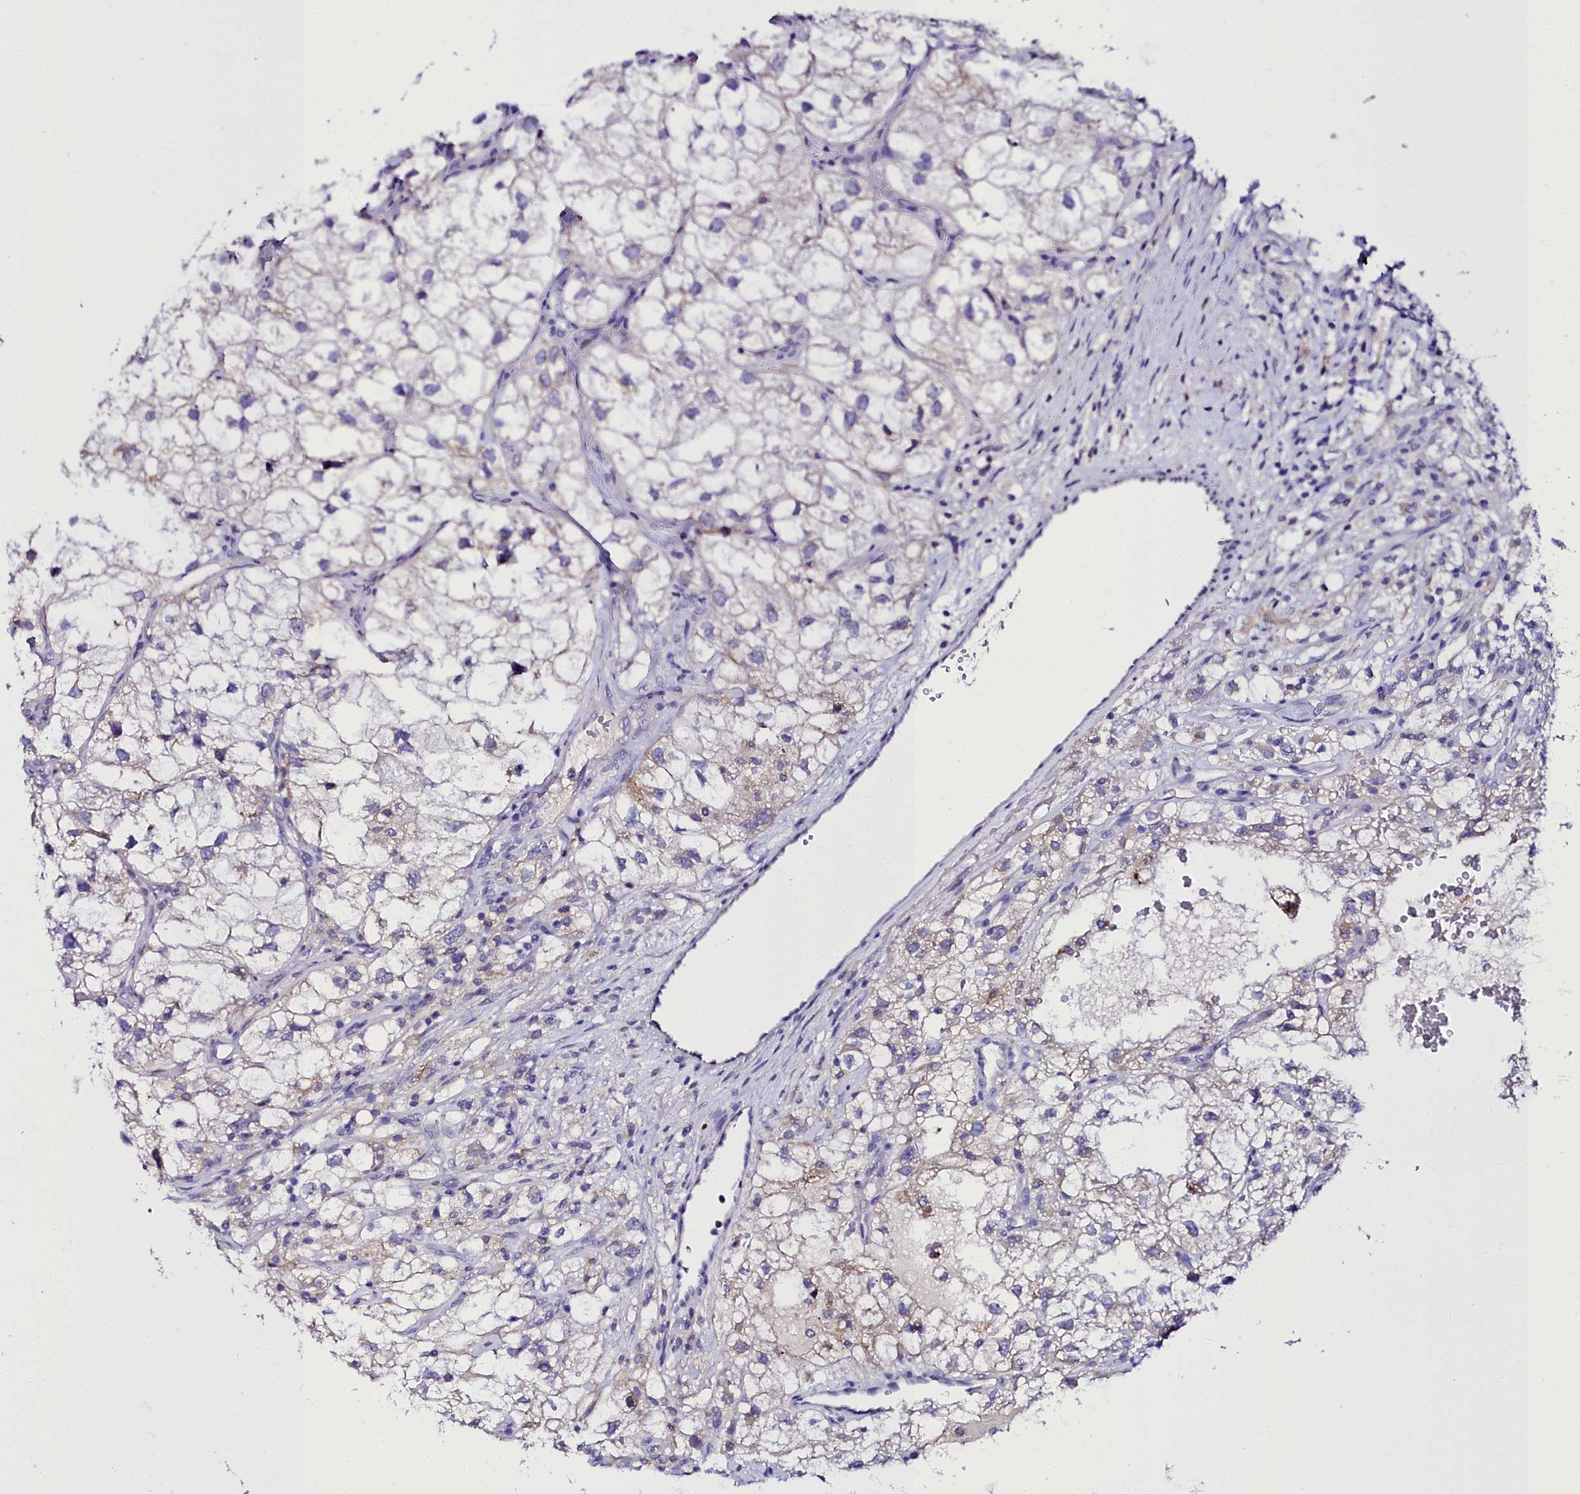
{"staining": {"intensity": "weak", "quantity": "<25%", "location": "cytoplasmic/membranous"}, "tissue": "renal cancer", "cell_type": "Tumor cells", "image_type": "cancer", "snomed": [{"axis": "morphology", "description": "Adenocarcinoma, NOS"}, {"axis": "topography", "description": "Kidney"}], "caption": "Micrograph shows no protein staining in tumor cells of renal cancer (adenocarcinoma) tissue.", "gene": "ELAPOR2", "patient": {"sex": "male", "age": 59}}